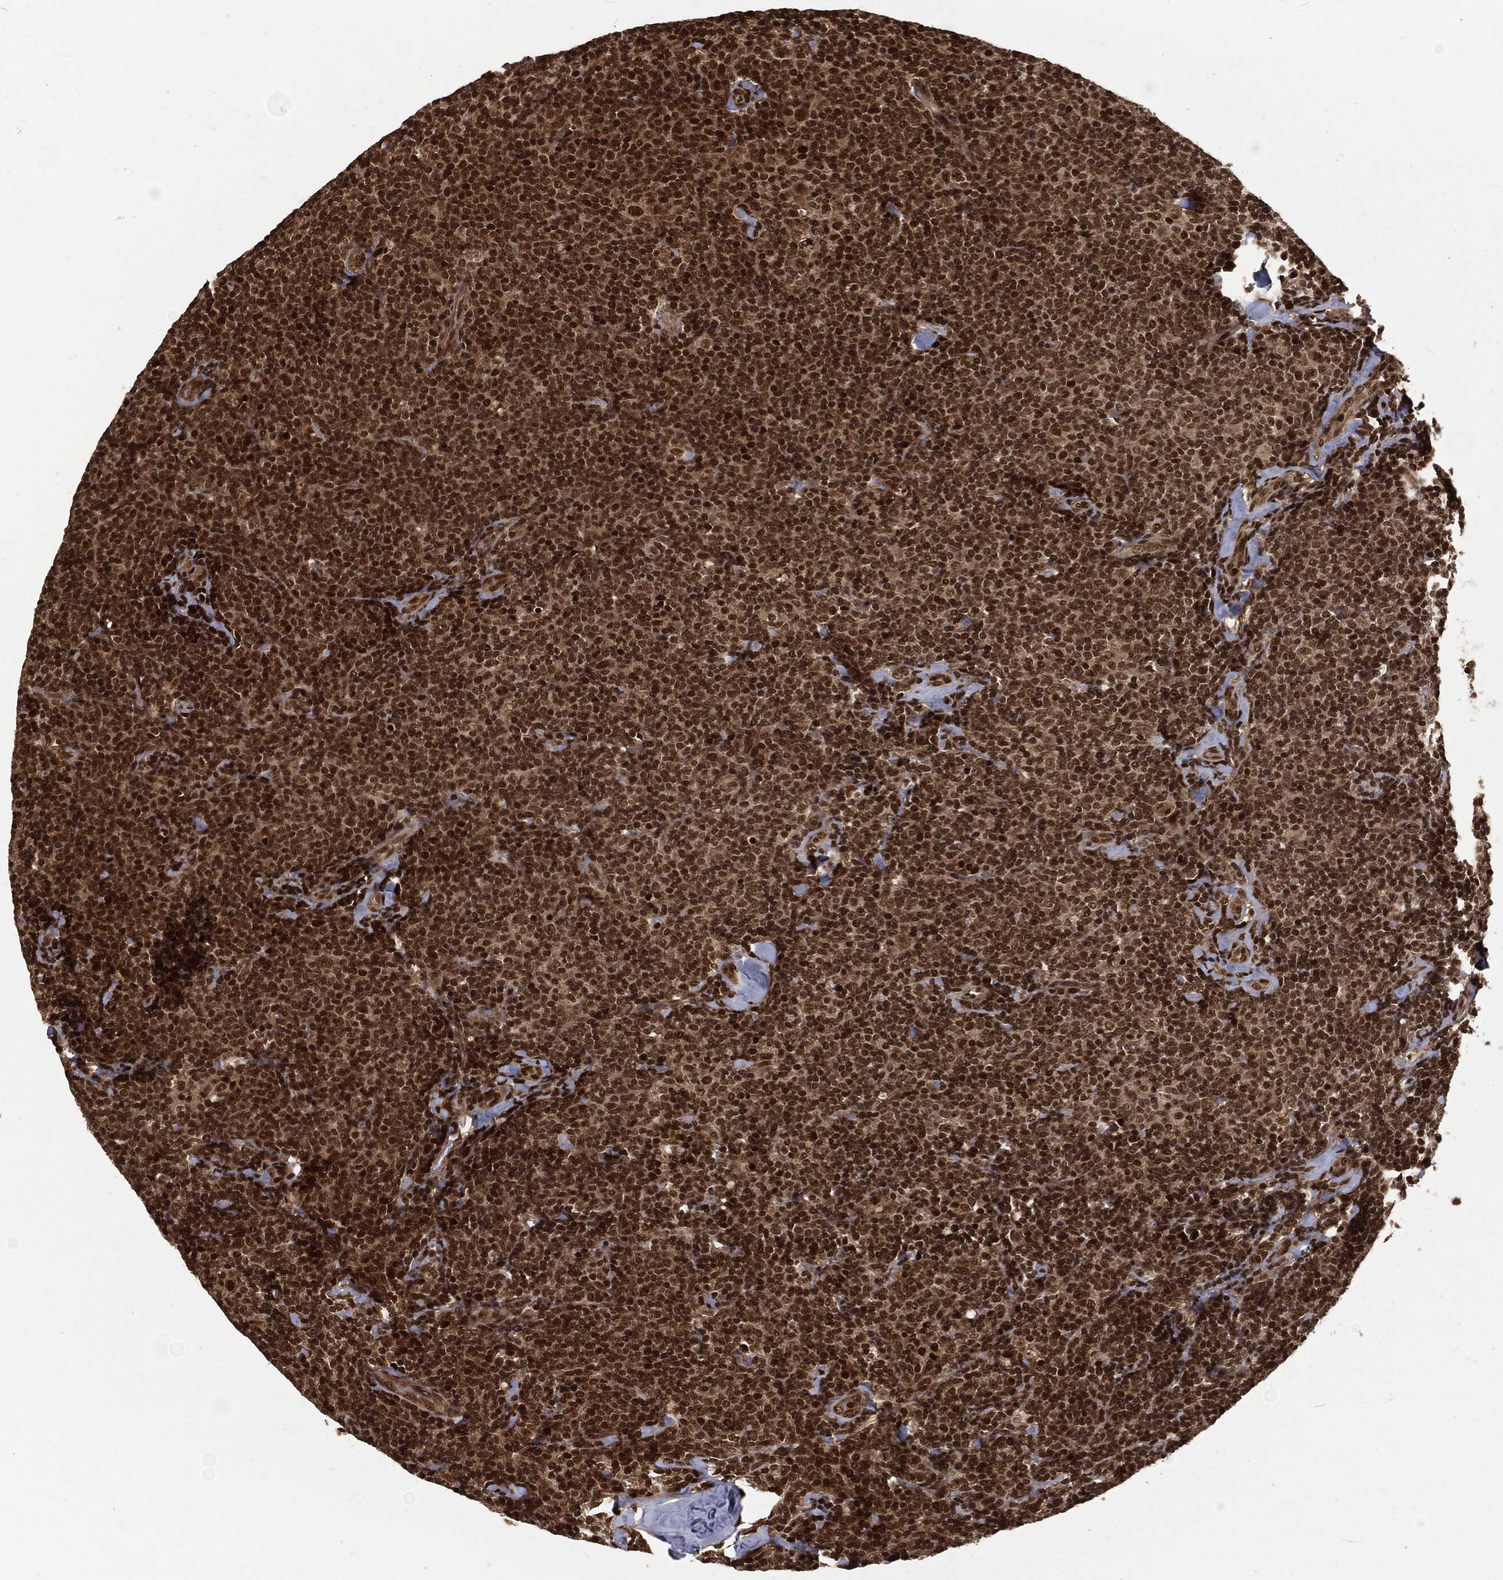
{"staining": {"intensity": "strong", "quantity": "25%-75%", "location": "nuclear"}, "tissue": "lymphoma", "cell_type": "Tumor cells", "image_type": "cancer", "snomed": [{"axis": "morphology", "description": "Malignant lymphoma, non-Hodgkin's type, Low grade"}, {"axis": "topography", "description": "Lymph node"}], "caption": "This is an image of immunohistochemistry (IHC) staining of lymphoma, which shows strong staining in the nuclear of tumor cells.", "gene": "NGRN", "patient": {"sex": "female", "age": 56}}